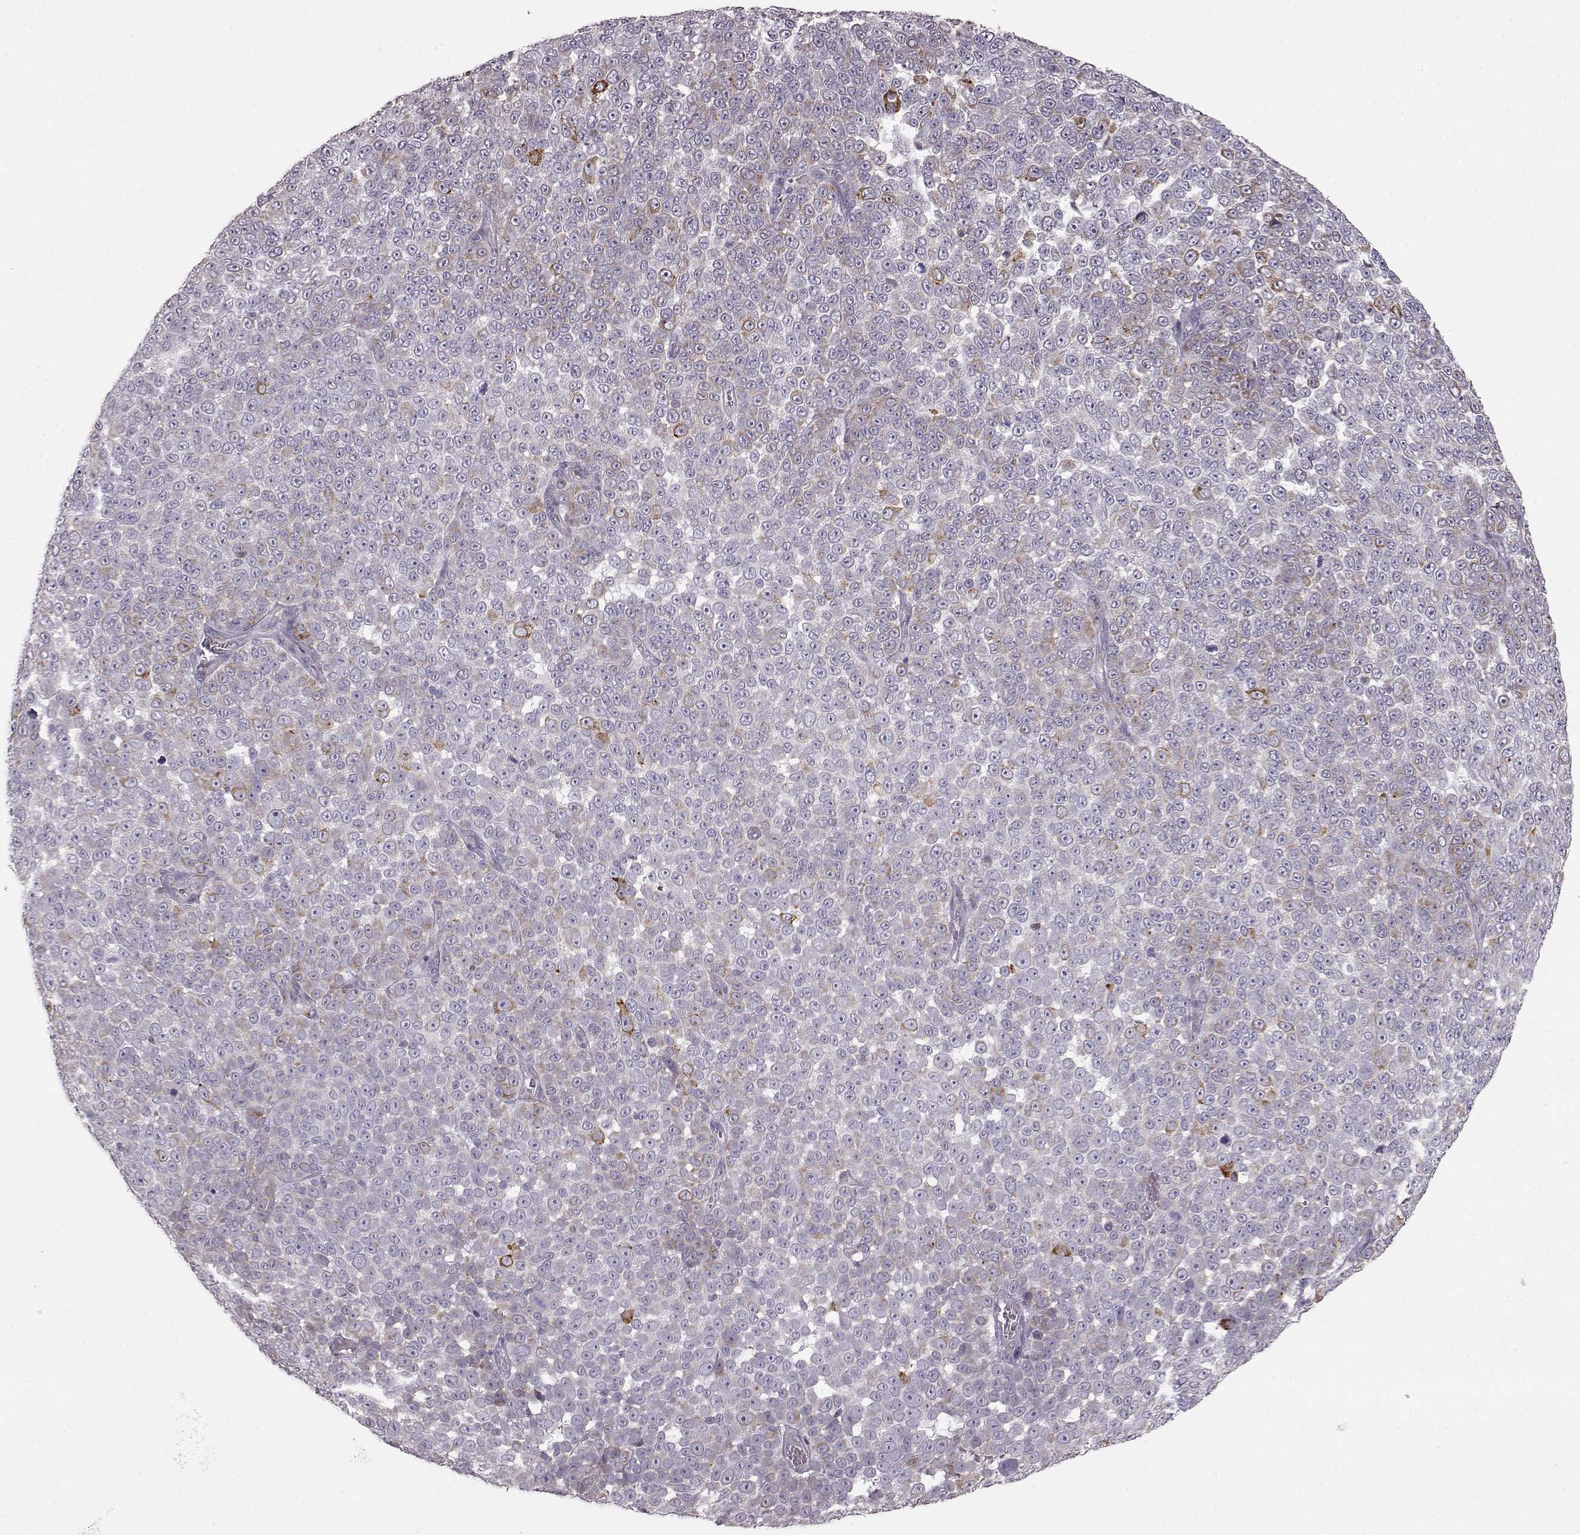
{"staining": {"intensity": "moderate", "quantity": "25%-75%", "location": "cytoplasmic/membranous"}, "tissue": "melanoma", "cell_type": "Tumor cells", "image_type": "cancer", "snomed": [{"axis": "morphology", "description": "Malignant melanoma, NOS"}, {"axis": "topography", "description": "Skin"}], "caption": "Melanoma stained with a protein marker shows moderate staining in tumor cells.", "gene": "ELOVL5", "patient": {"sex": "female", "age": 95}}